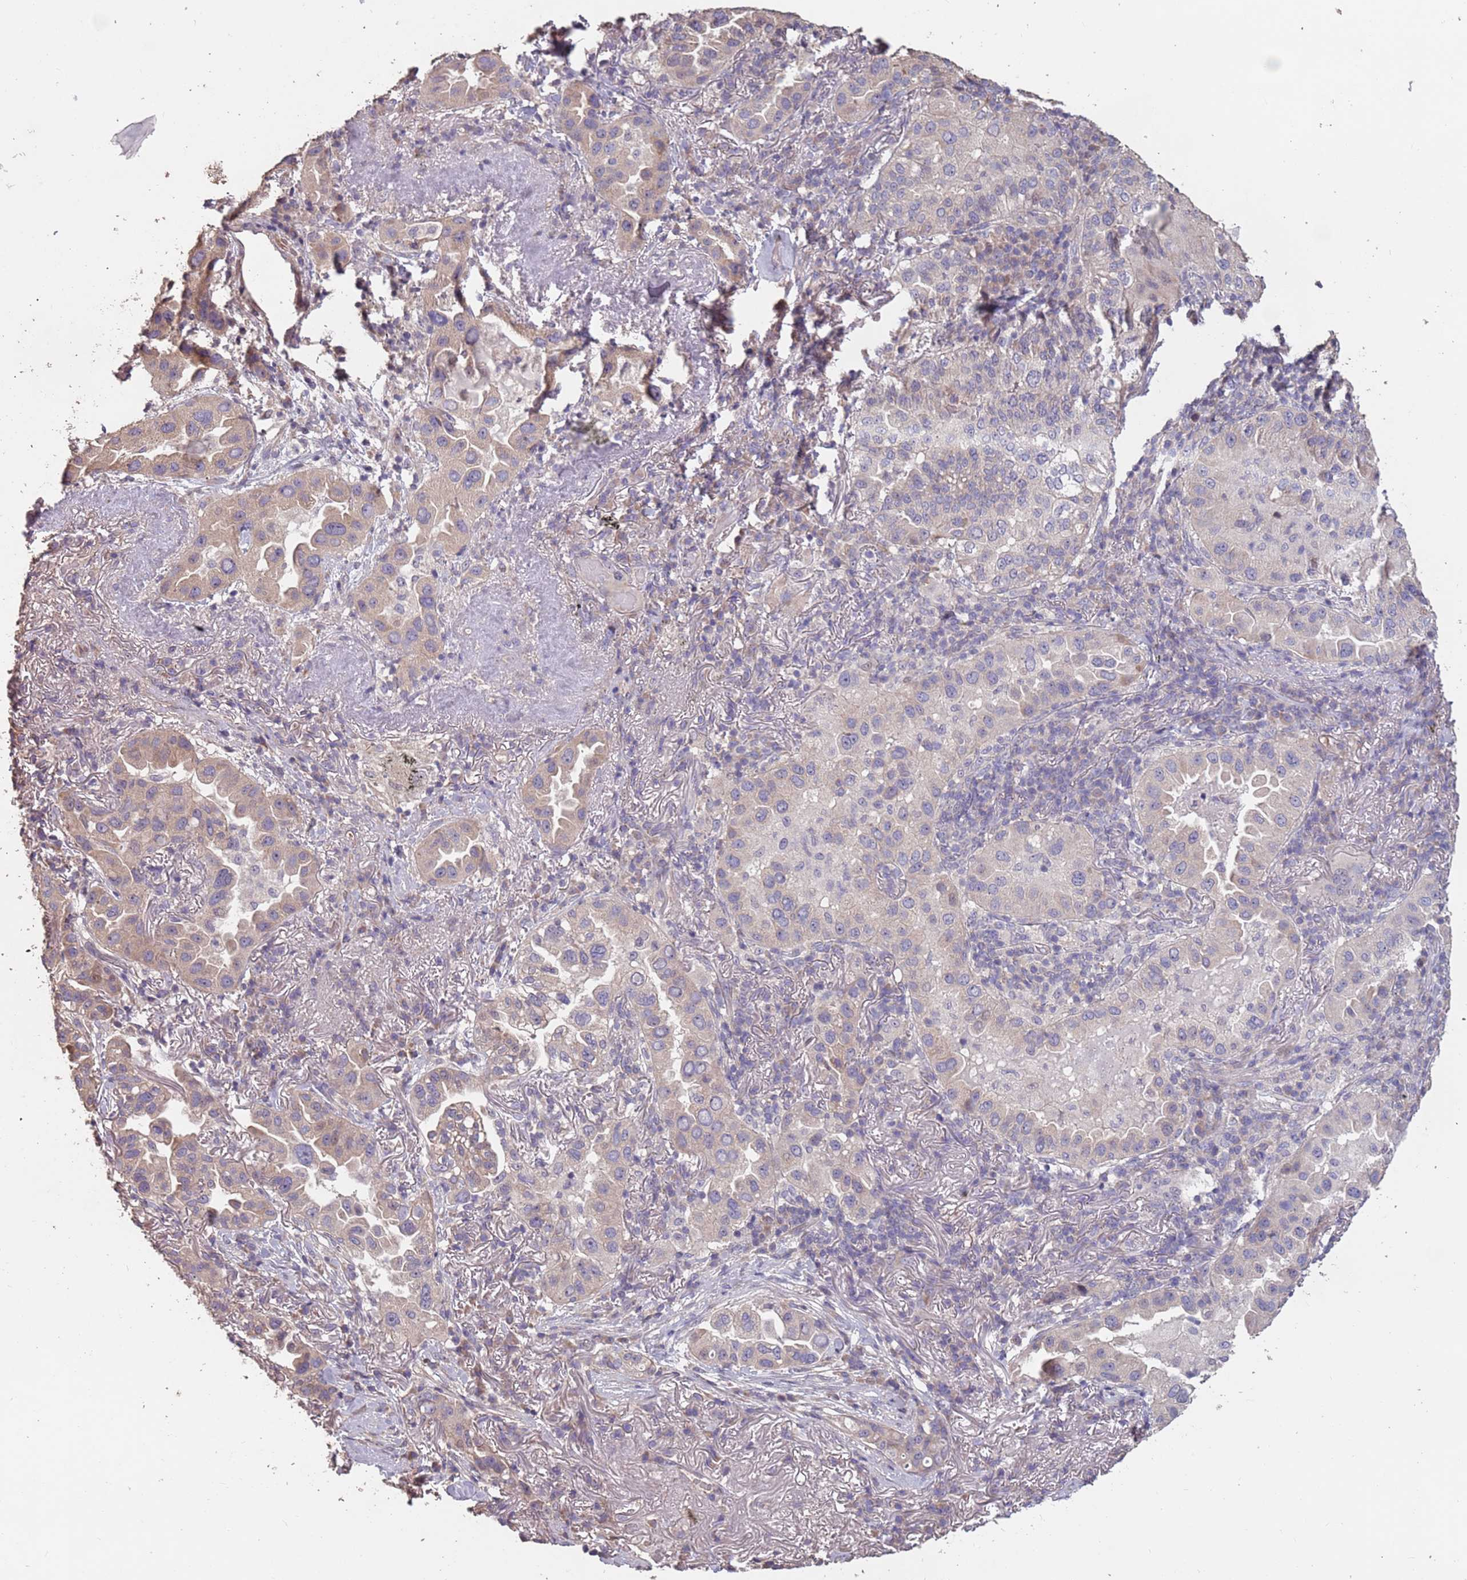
{"staining": {"intensity": "weak", "quantity": "<25%", "location": "cytoplasmic/membranous"}, "tissue": "lung cancer", "cell_type": "Tumor cells", "image_type": "cancer", "snomed": [{"axis": "morphology", "description": "Adenocarcinoma, NOS"}, {"axis": "topography", "description": "Lung"}], "caption": "High power microscopy histopathology image of an IHC image of lung cancer (adenocarcinoma), revealing no significant staining in tumor cells.", "gene": "MBD3L1", "patient": {"sex": "female", "age": 69}}